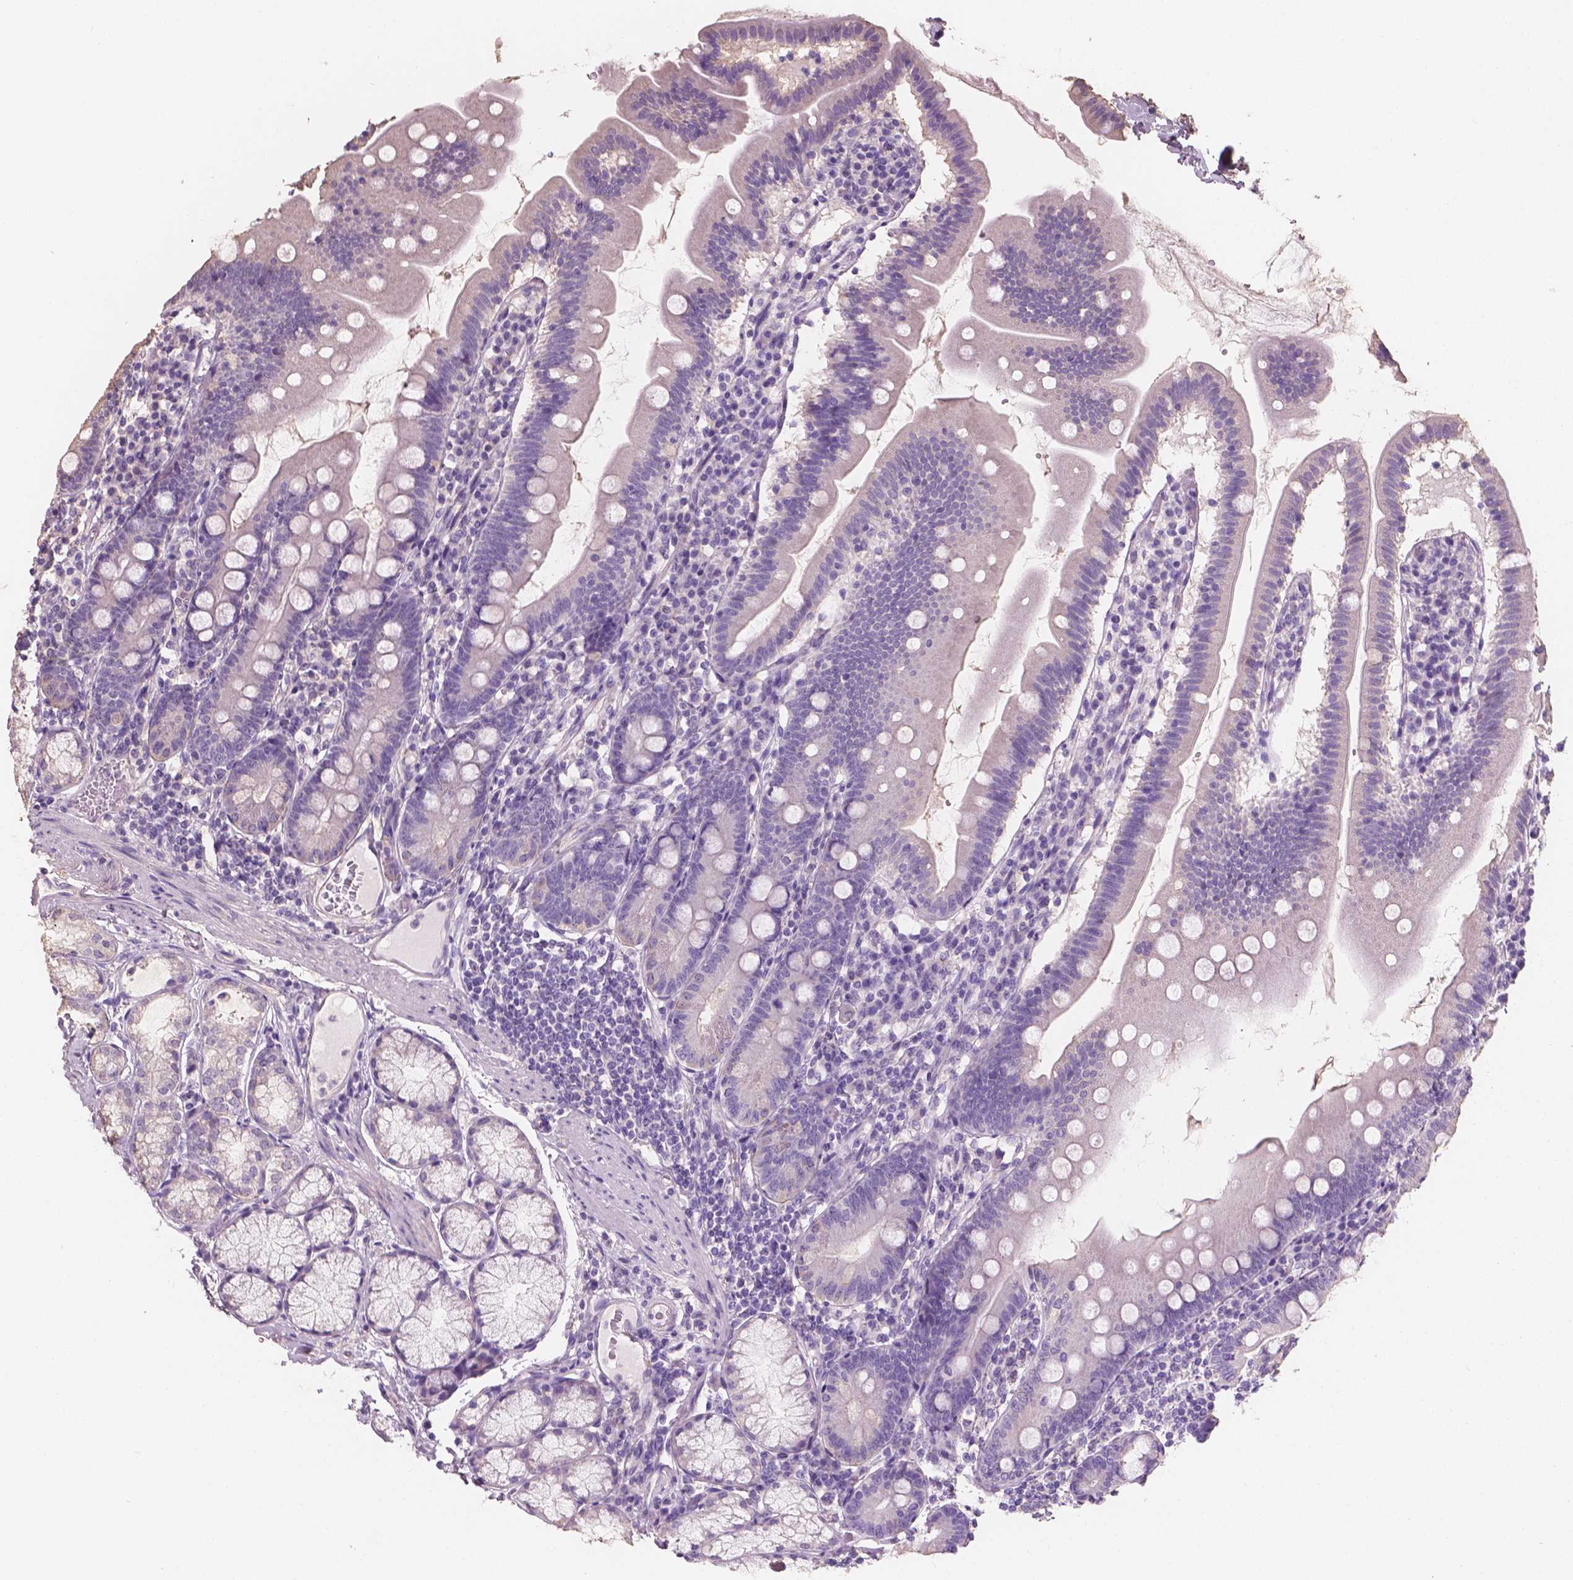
{"staining": {"intensity": "negative", "quantity": "none", "location": "none"}, "tissue": "duodenum", "cell_type": "Glandular cells", "image_type": "normal", "snomed": [{"axis": "morphology", "description": "Normal tissue, NOS"}, {"axis": "topography", "description": "Duodenum"}], "caption": "A micrograph of duodenum stained for a protein reveals no brown staining in glandular cells.", "gene": "SBSN", "patient": {"sex": "female", "age": 67}}